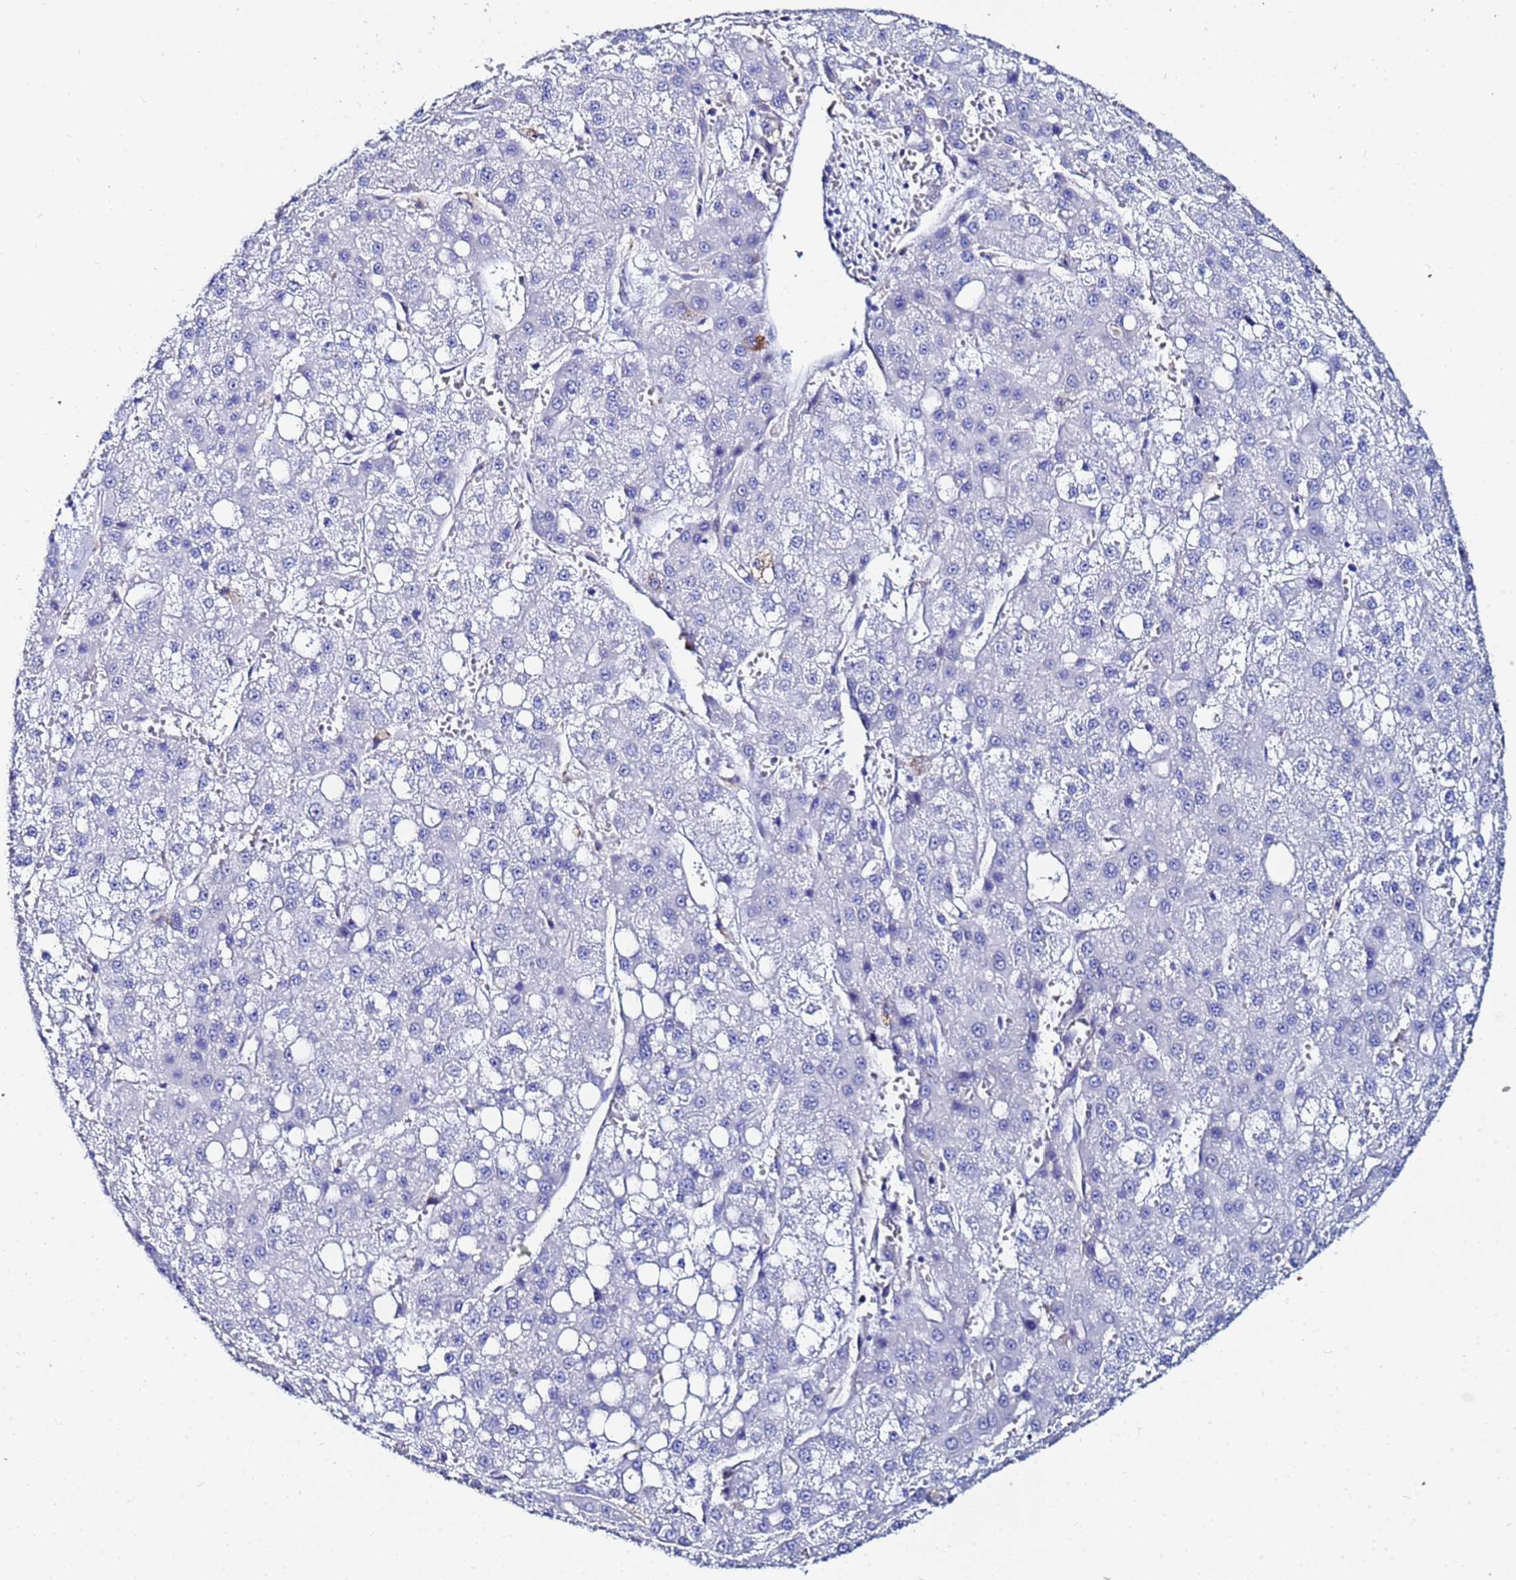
{"staining": {"intensity": "negative", "quantity": "none", "location": "none"}, "tissue": "liver cancer", "cell_type": "Tumor cells", "image_type": "cancer", "snomed": [{"axis": "morphology", "description": "Carcinoma, Hepatocellular, NOS"}, {"axis": "topography", "description": "Liver"}], "caption": "Immunohistochemistry of liver hepatocellular carcinoma exhibits no staining in tumor cells.", "gene": "ZNF26", "patient": {"sex": "male", "age": 47}}